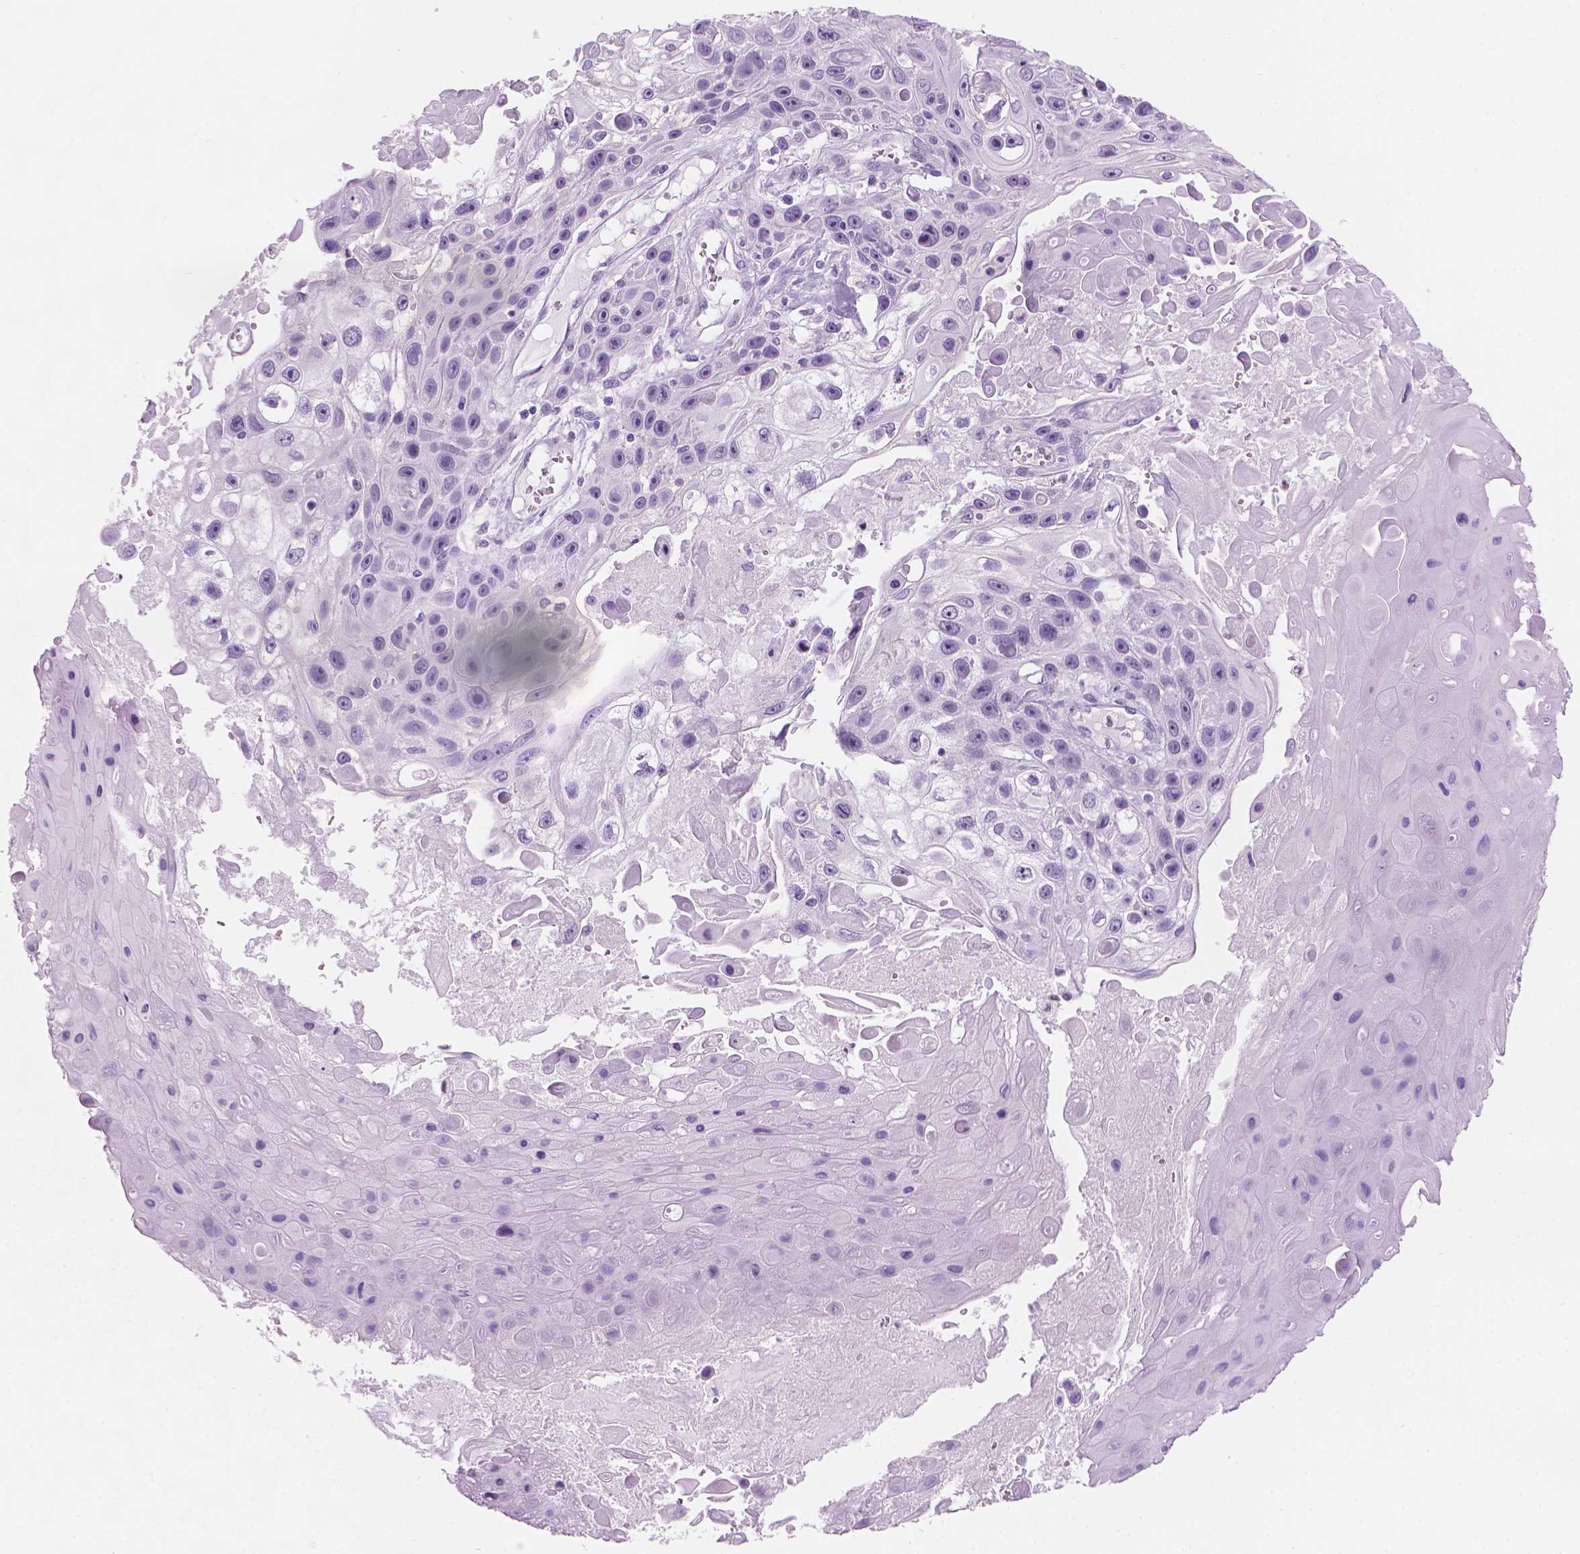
{"staining": {"intensity": "negative", "quantity": "none", "location": "none"}, "tissue": "skin cancer", "cell_type": "Tumor cells", "image_type": "cancer", "snomed": [{"axis": "morphology", "description": "Squamous cell carcinoma, NOS"}, {"axis": "topography", "description": "Skin"}], "caption": "DAB (3,3'-diaminobenzidine) immunohistochemical staining of skin squamous cell carcinoma shows no significant positivity in tumor cells. The staining is performed using DAB (3,3'-diaminobenzidine) brown chromogen with nuclei counter-stained in using hematoxylin.", "gene": "TTC29", "patient": {"sex": "male", "age": 82}}